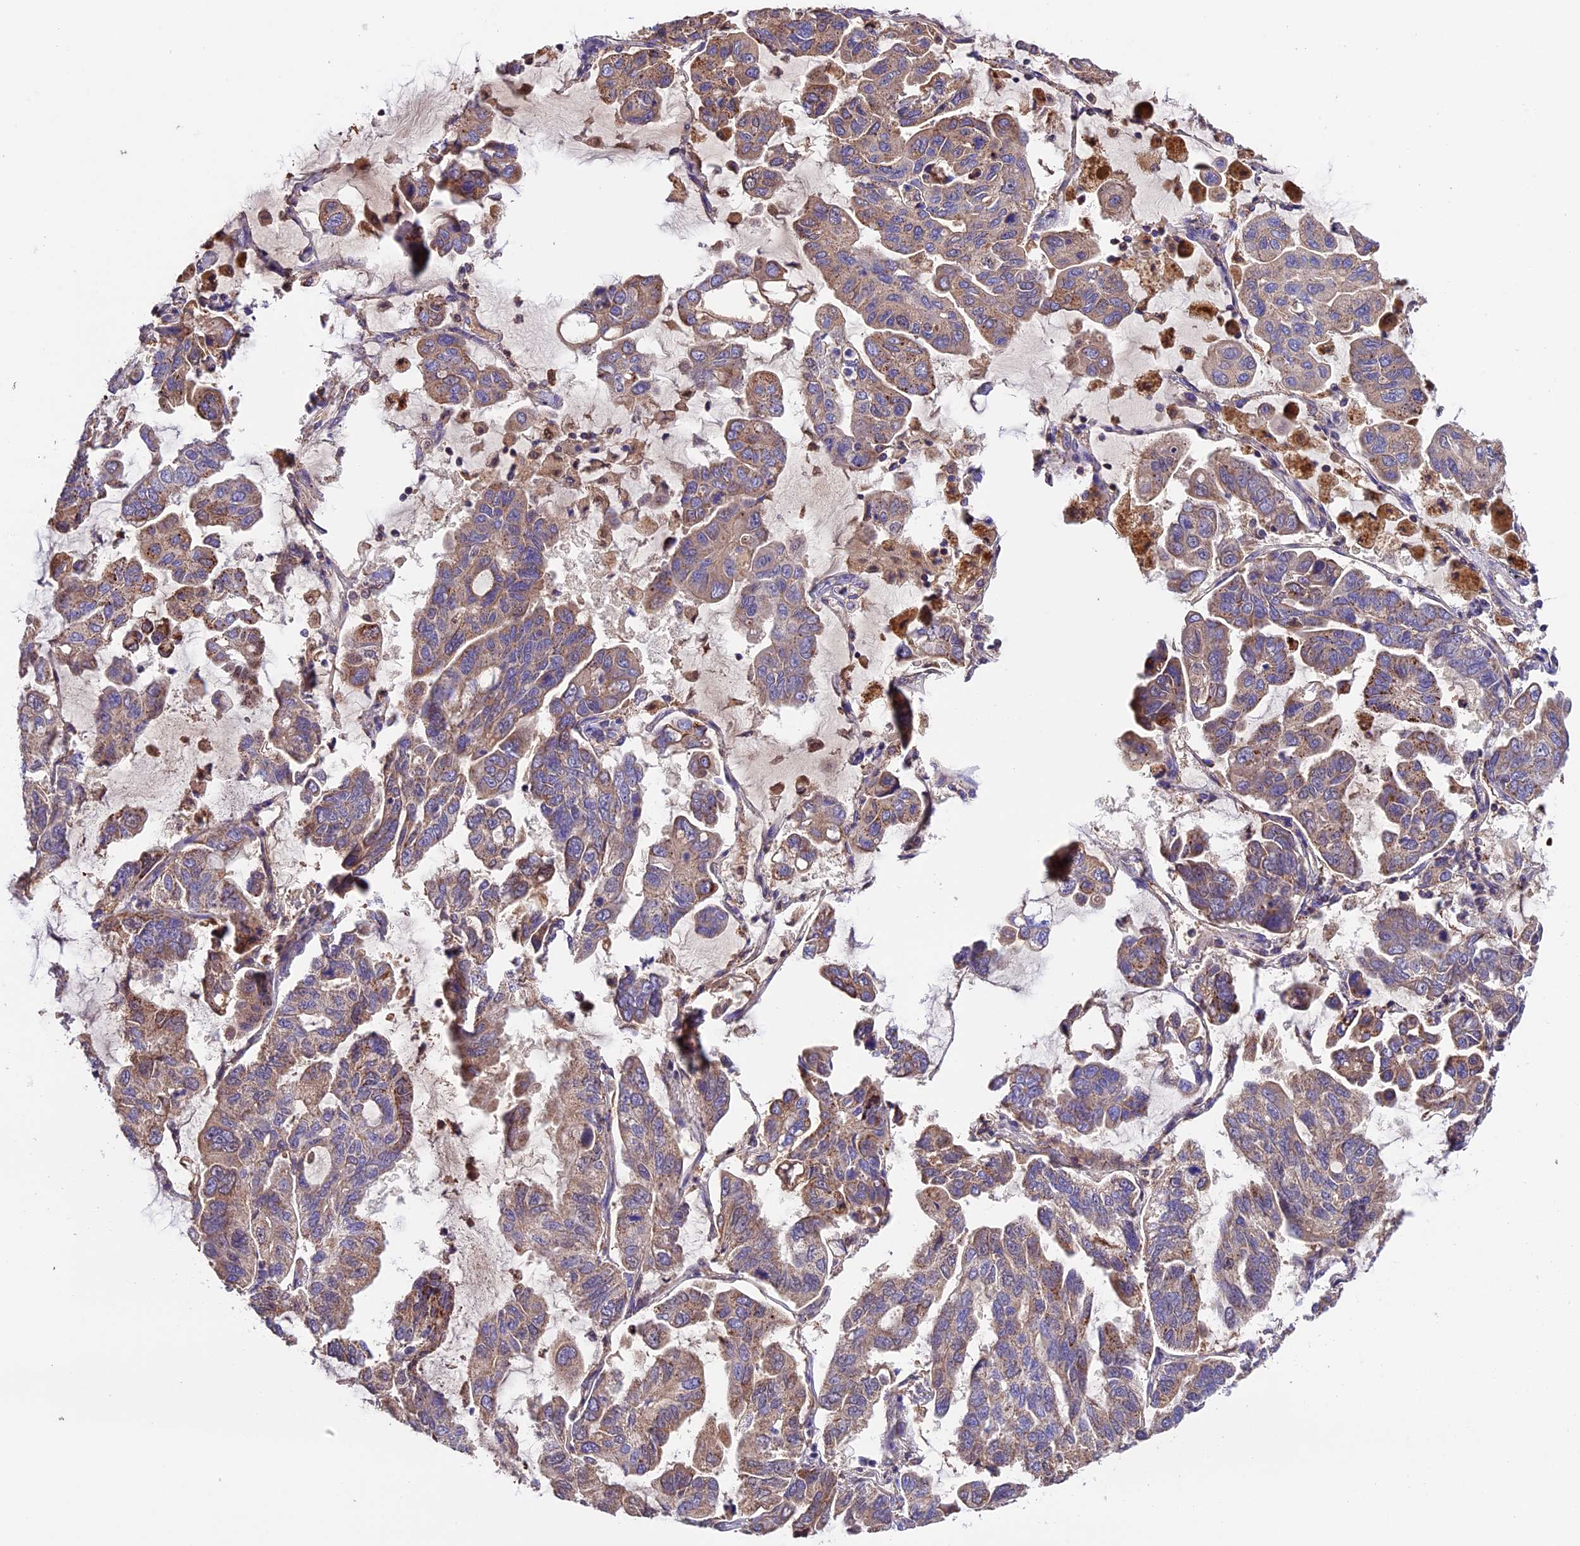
{"staining": {"intensity": "moderate", "quantity": "25%-75%", "location": "cytoplasmic/membranous"}, "tissue": "lung cancer", "cell_type": "Tumor cells", "image_type": "cancer", "snomed": [{"axis": "morphology", "description": "Adenocarcinoma, NOS"}, {"axis": "topography", "description": "Lung"}], "caption": "DAB (3,3'-diaminobenzidine) immunohistochemical staining of adenocarcinoma (lung) displays moderate cytoplasmic/membranous protein expression in approximately 25%-75% of tumor cells.", "gene": "METTL22", "patient": {"sex": "male", "age": 64}}